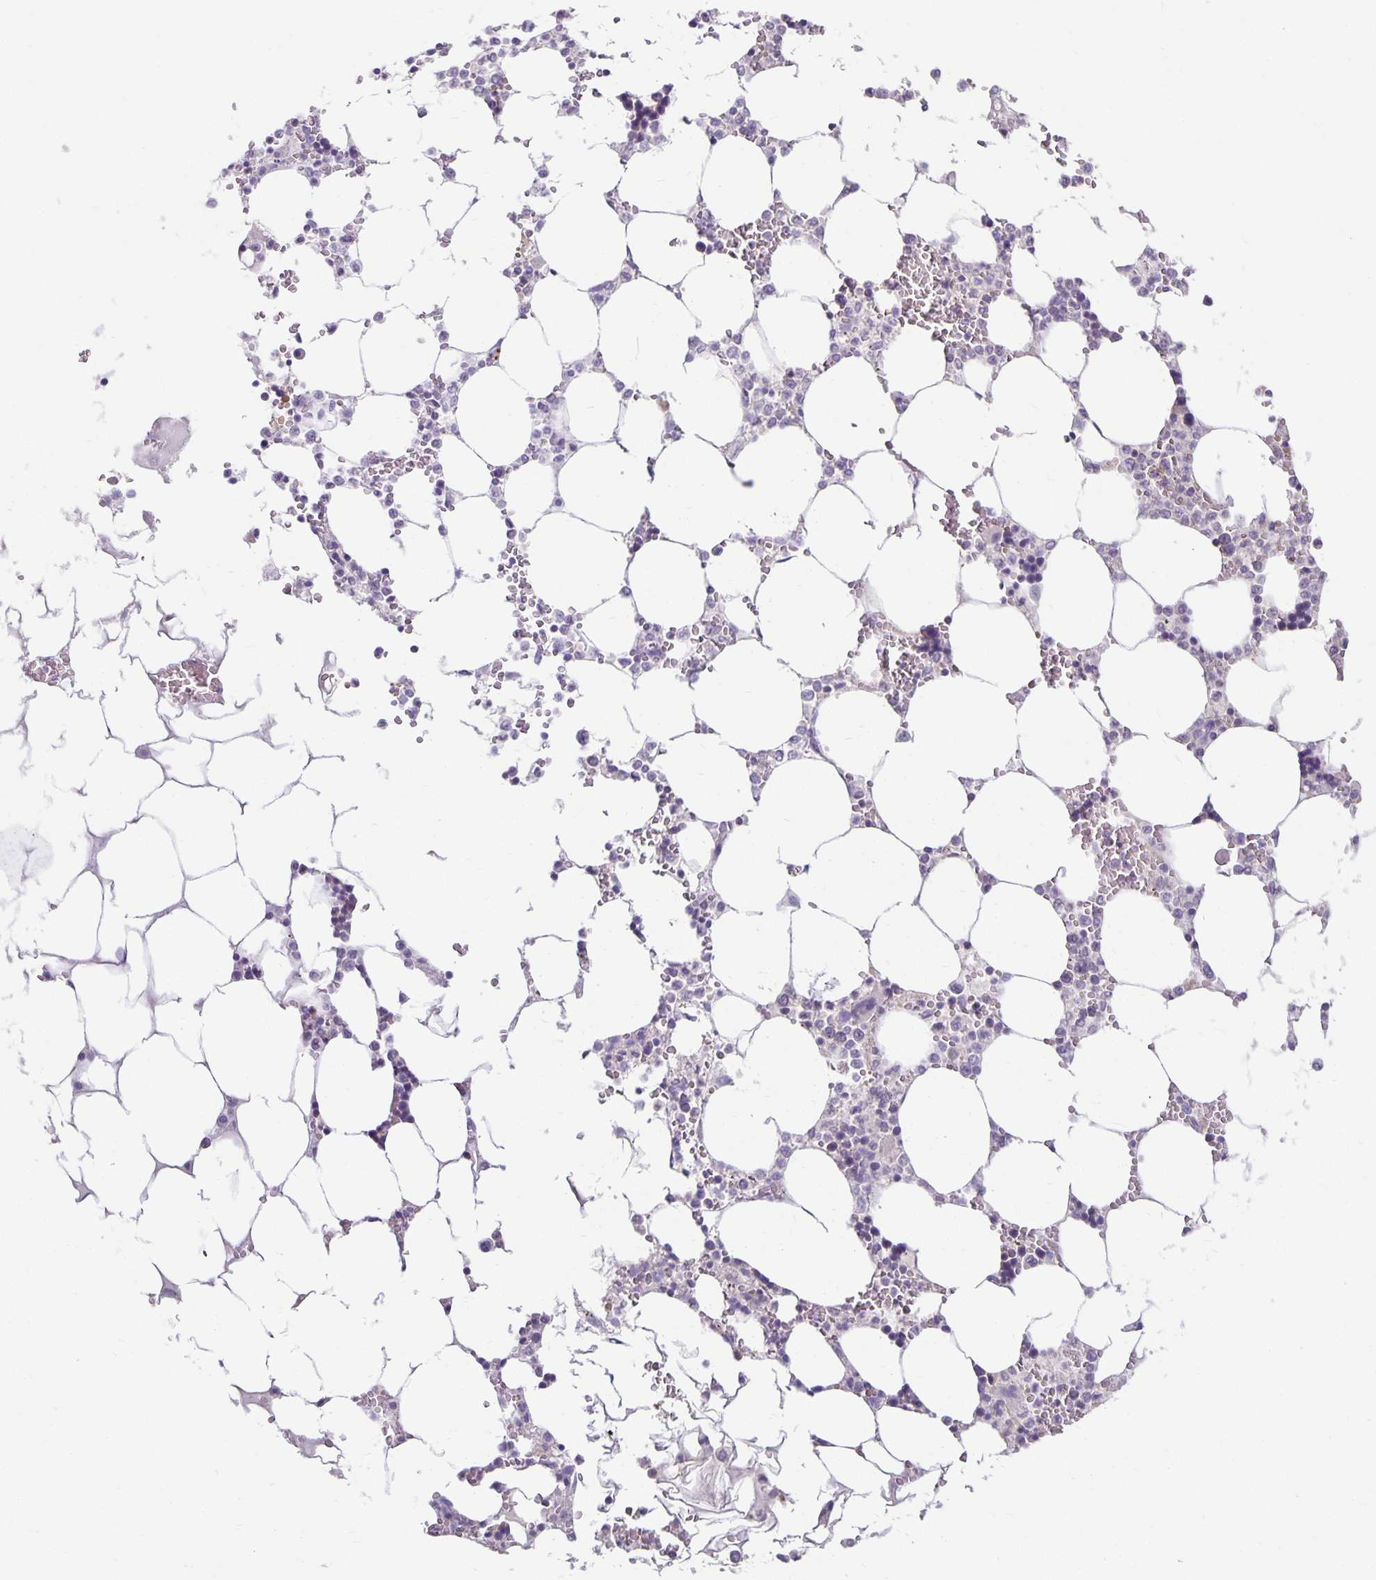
{"staining": {"intensity": "negative", "quantity": "none", "location": "none"}, "tissue": "bone marrow", "cell_type": "Hematopoietic cells", "image_type": "normal", "snomed": [{"axis": "morphology", "description": "Normal tissue, NOS"}, {"axis": "topography", "description": "Bone marrow"}], "caption": "DAB immunohistochemical staining of benign bone marrow shows no significant staining in hematopoietic cells. (DAB IHC with hematoxylin counter stain).", "gene": "CST6", "patient": {"sex": "male", "age": 64}}